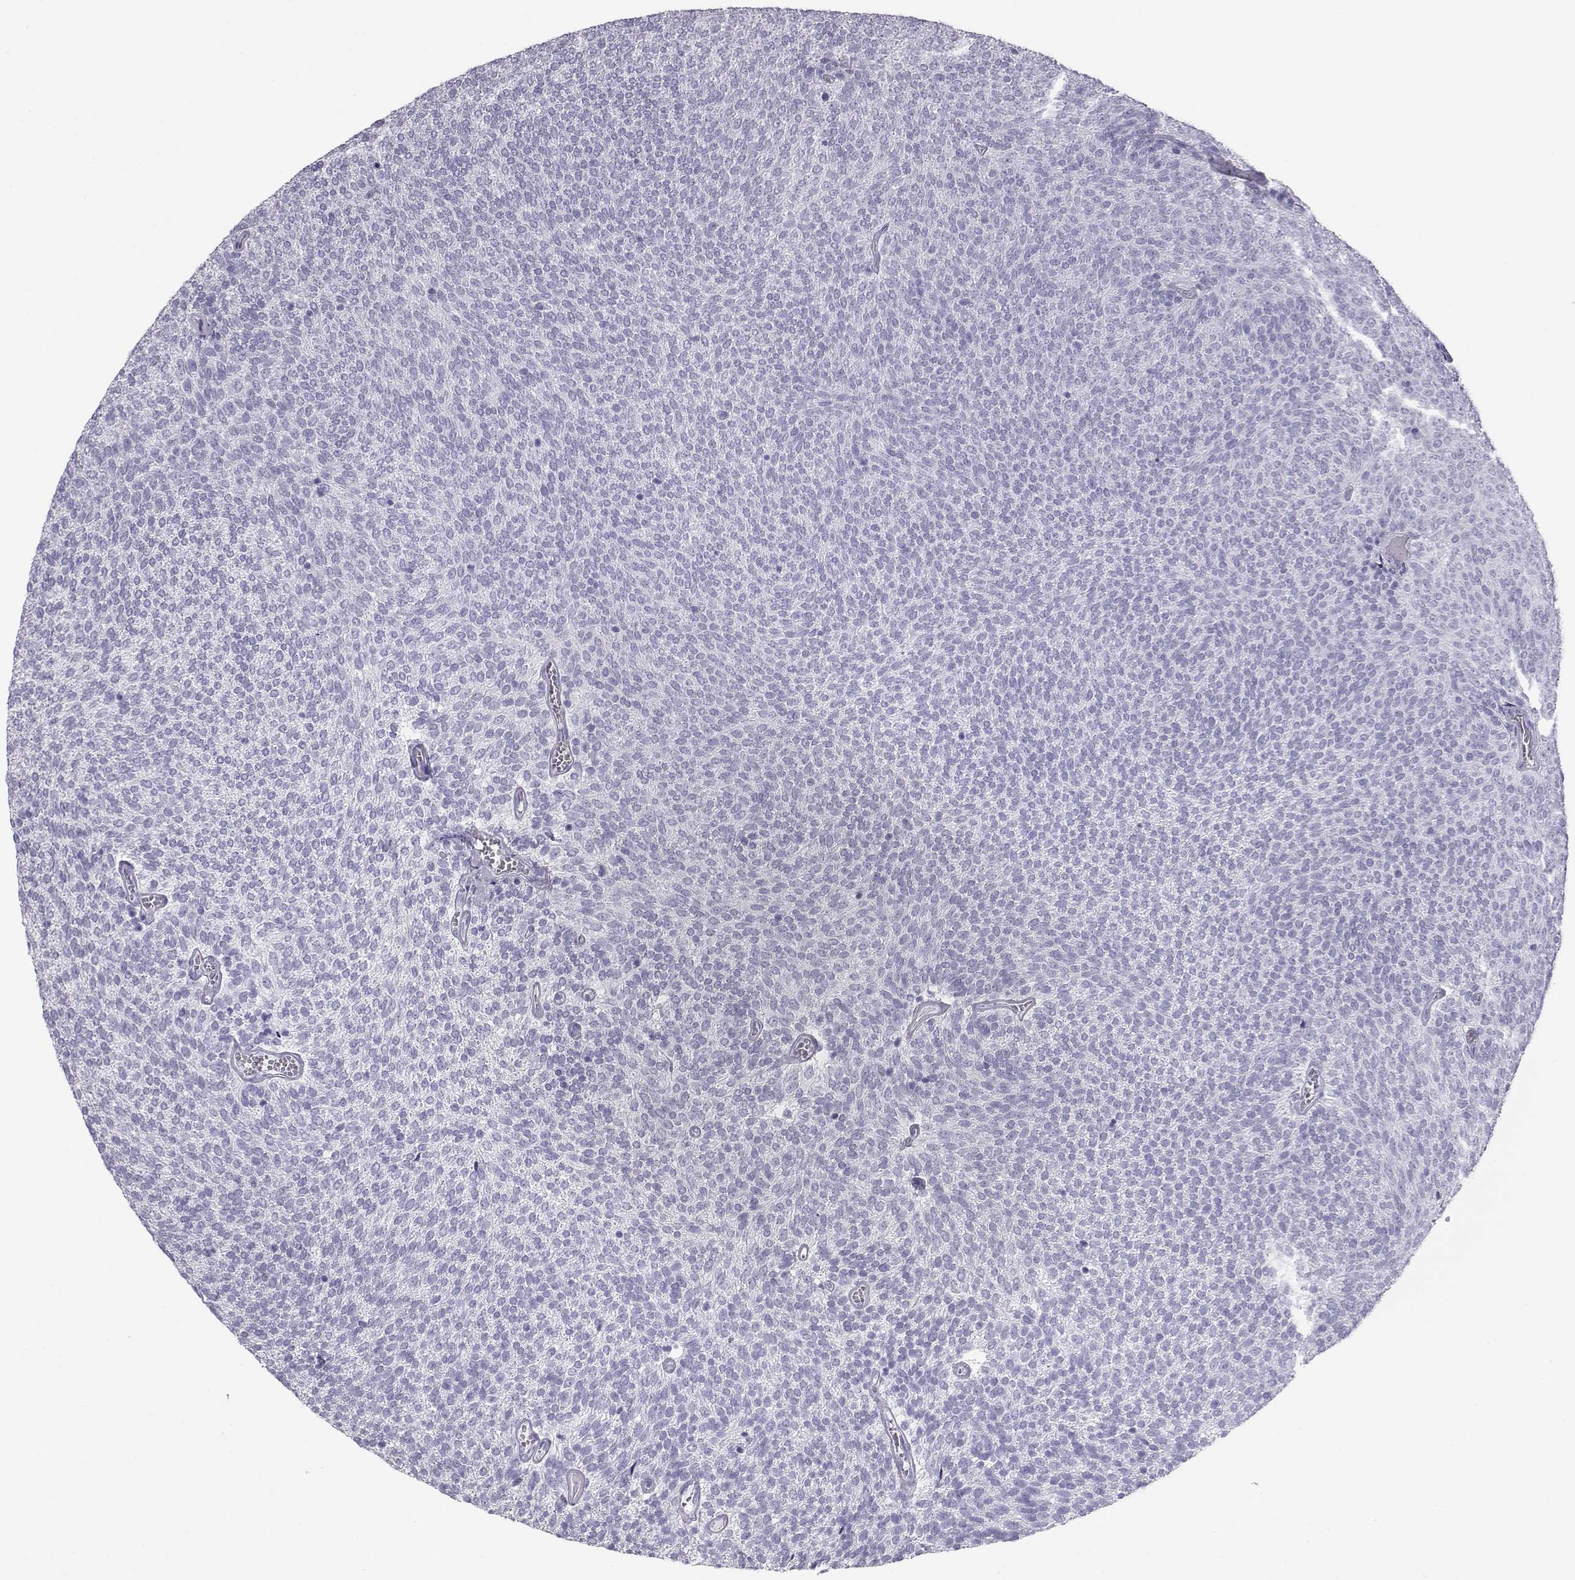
{"staining": {"intensity": "negative", "quantity": "none", "location": "none"}, "tissue": "urothelial cancer", "cell_type": "Tumor cells", "image_type": "cancer", "snomed": [{"axis": "morphology", "description": "Urothelial carcinoma, Low grade"}, {"axis": "topography", "description": "Urinary bladder"}], "caption": "A micrograph of human low-grade urothelial carcinoma is negative for staining in tumor cells. (DAB (3,3'-diaminobenzidine) immunohistochemistry (IHC) with hematoxylin counter stain).", "gene": "RD3", "patient": {"sex": "male", "age": 77}}